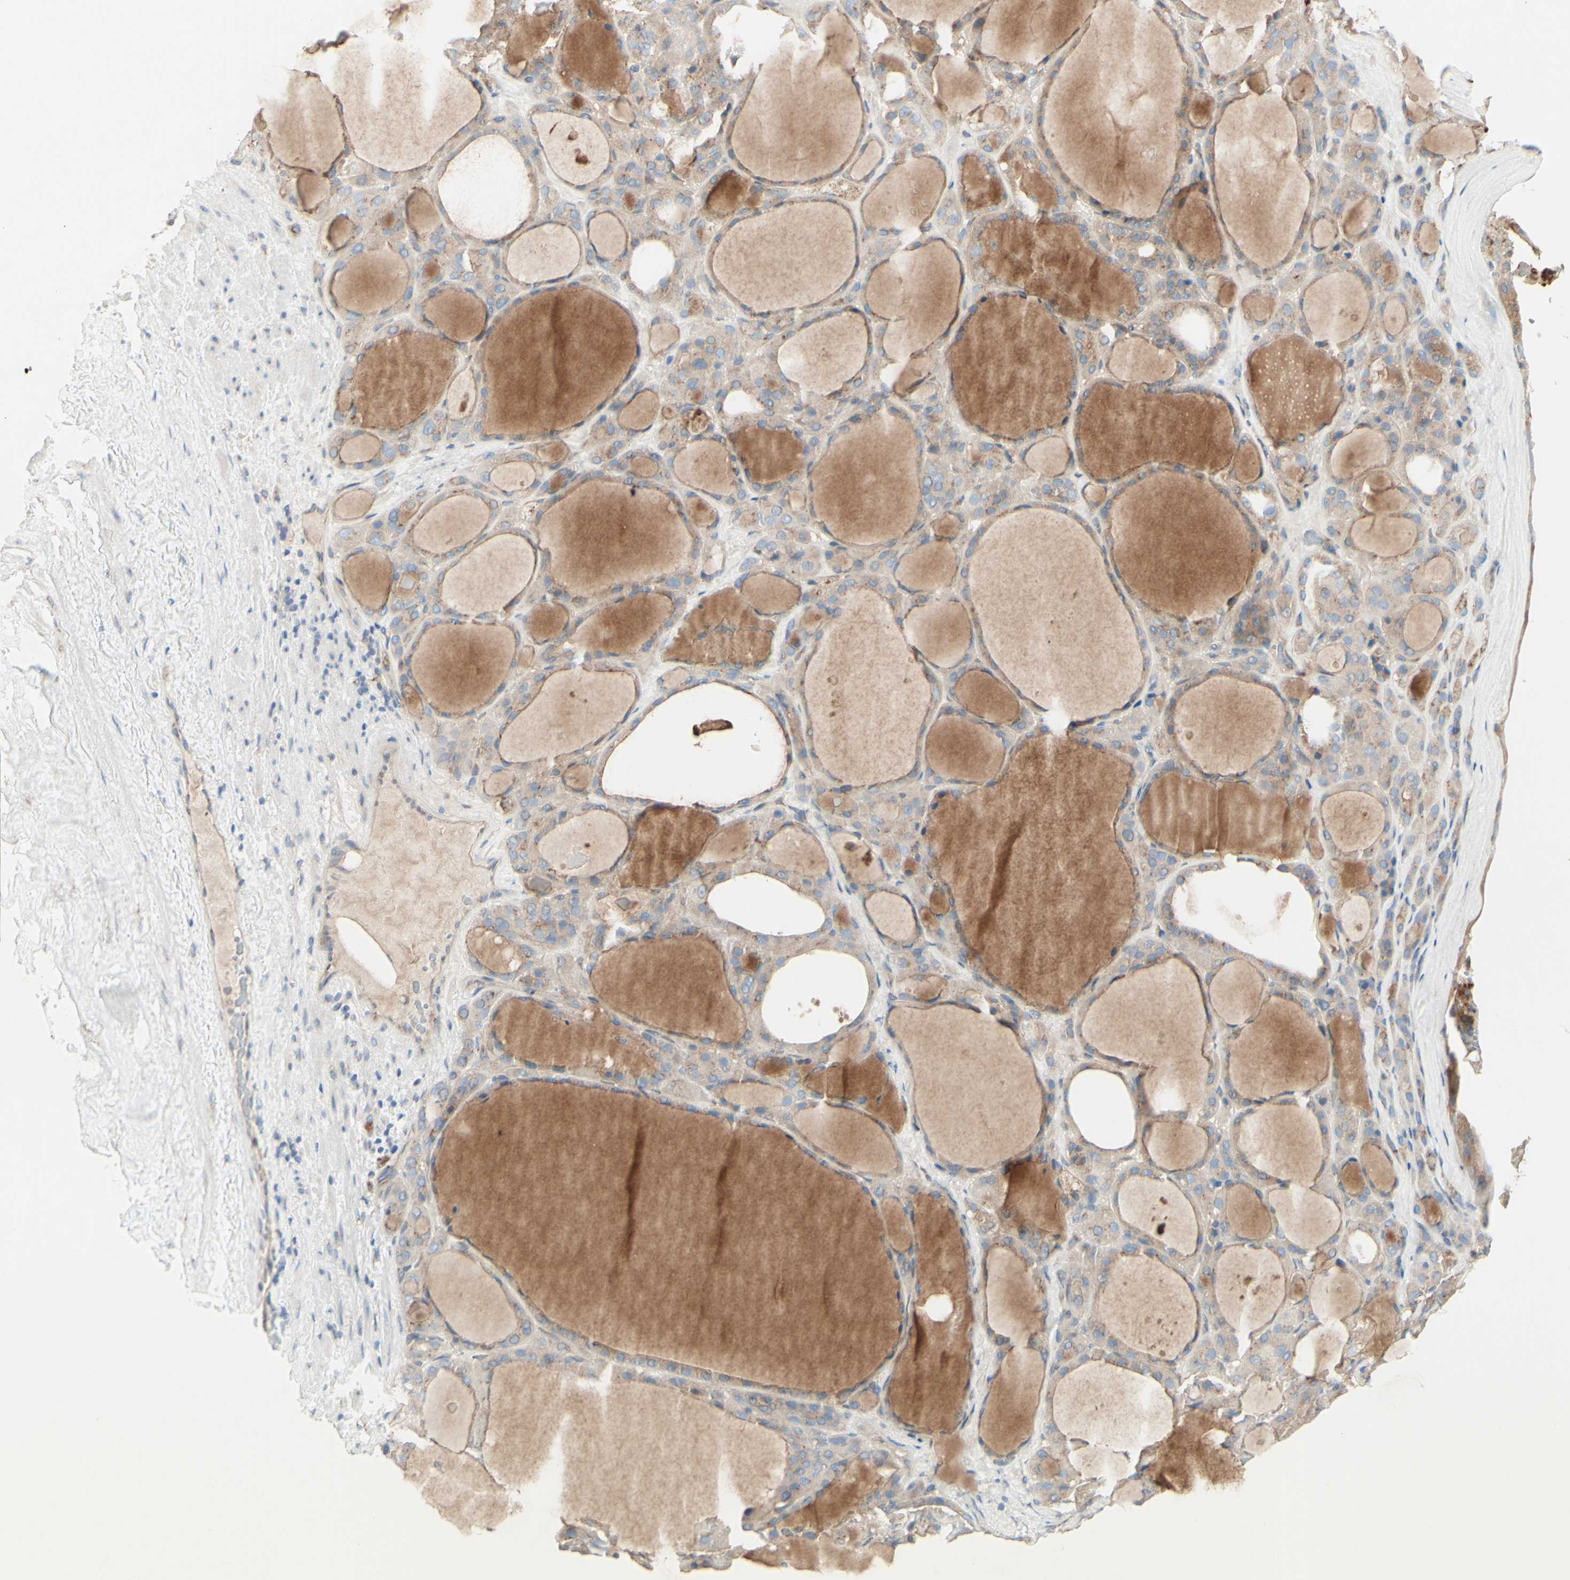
{"staining": {"intensity": "moderate", "quantity": ">75%", "location": "cytoplasmic/membranous"}, "tissue": "thyroid gland", "cell_type": "Glandular cells", "image_type": "normal", "snomed": [{"axis": "morphology", "description": "Normal tissue, NOS"}, {"axis": "morphology", "description": "Carcinoma, NOS"}, {"axis": "topography", "description": "Thyroid gland"}], "caption": "The photomicrograph displays staining of benign thyroid gland, revealing moderate cytoplasmic/membranous protein staining (brown color) within glandular cells. (DAB IHC with brightfield microscopy, high magnification).", "gene": "MTM1", "patient": {"sex": "female", "age": 86}}